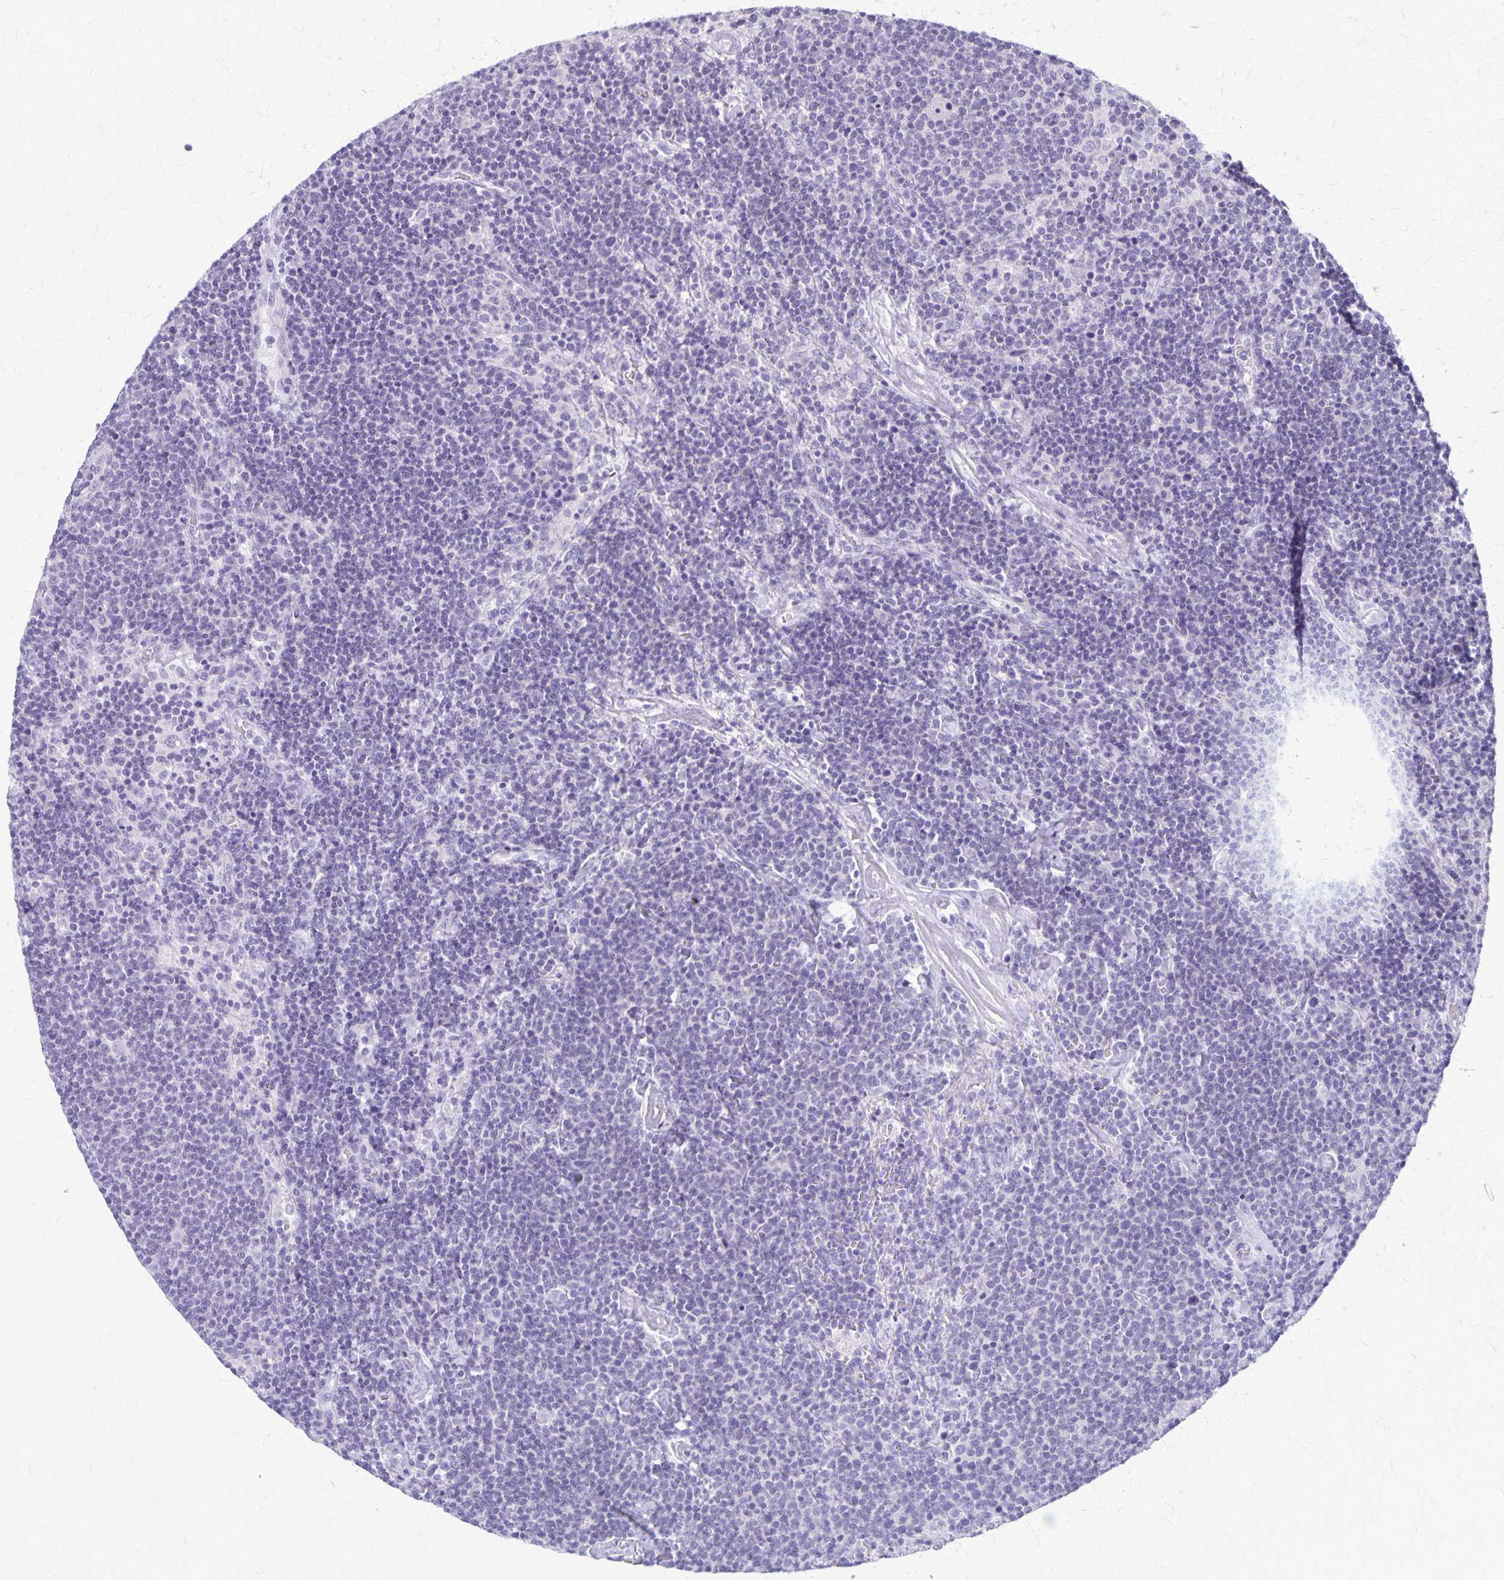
{"staining": {"intensity": "negative", "quantity": "none", "location": "none"}, "tissue": "lymphoma", "cell_type": "Tumor cells", "image_type": "cancer", "snomed": [{"axis": "morphology", "description": "Malignant lymphoma, non-Hodgkin's type, High grade"}, {"axis": "topography", "description": "Lymph node"}], "caption": "A high-resolution image shows immunohistochemistry staining of lymphoma, which exhibits no significant staining in tumor cells.", "gene": "PLXNB3", "patient": {"sex": "male", "age": 61}}